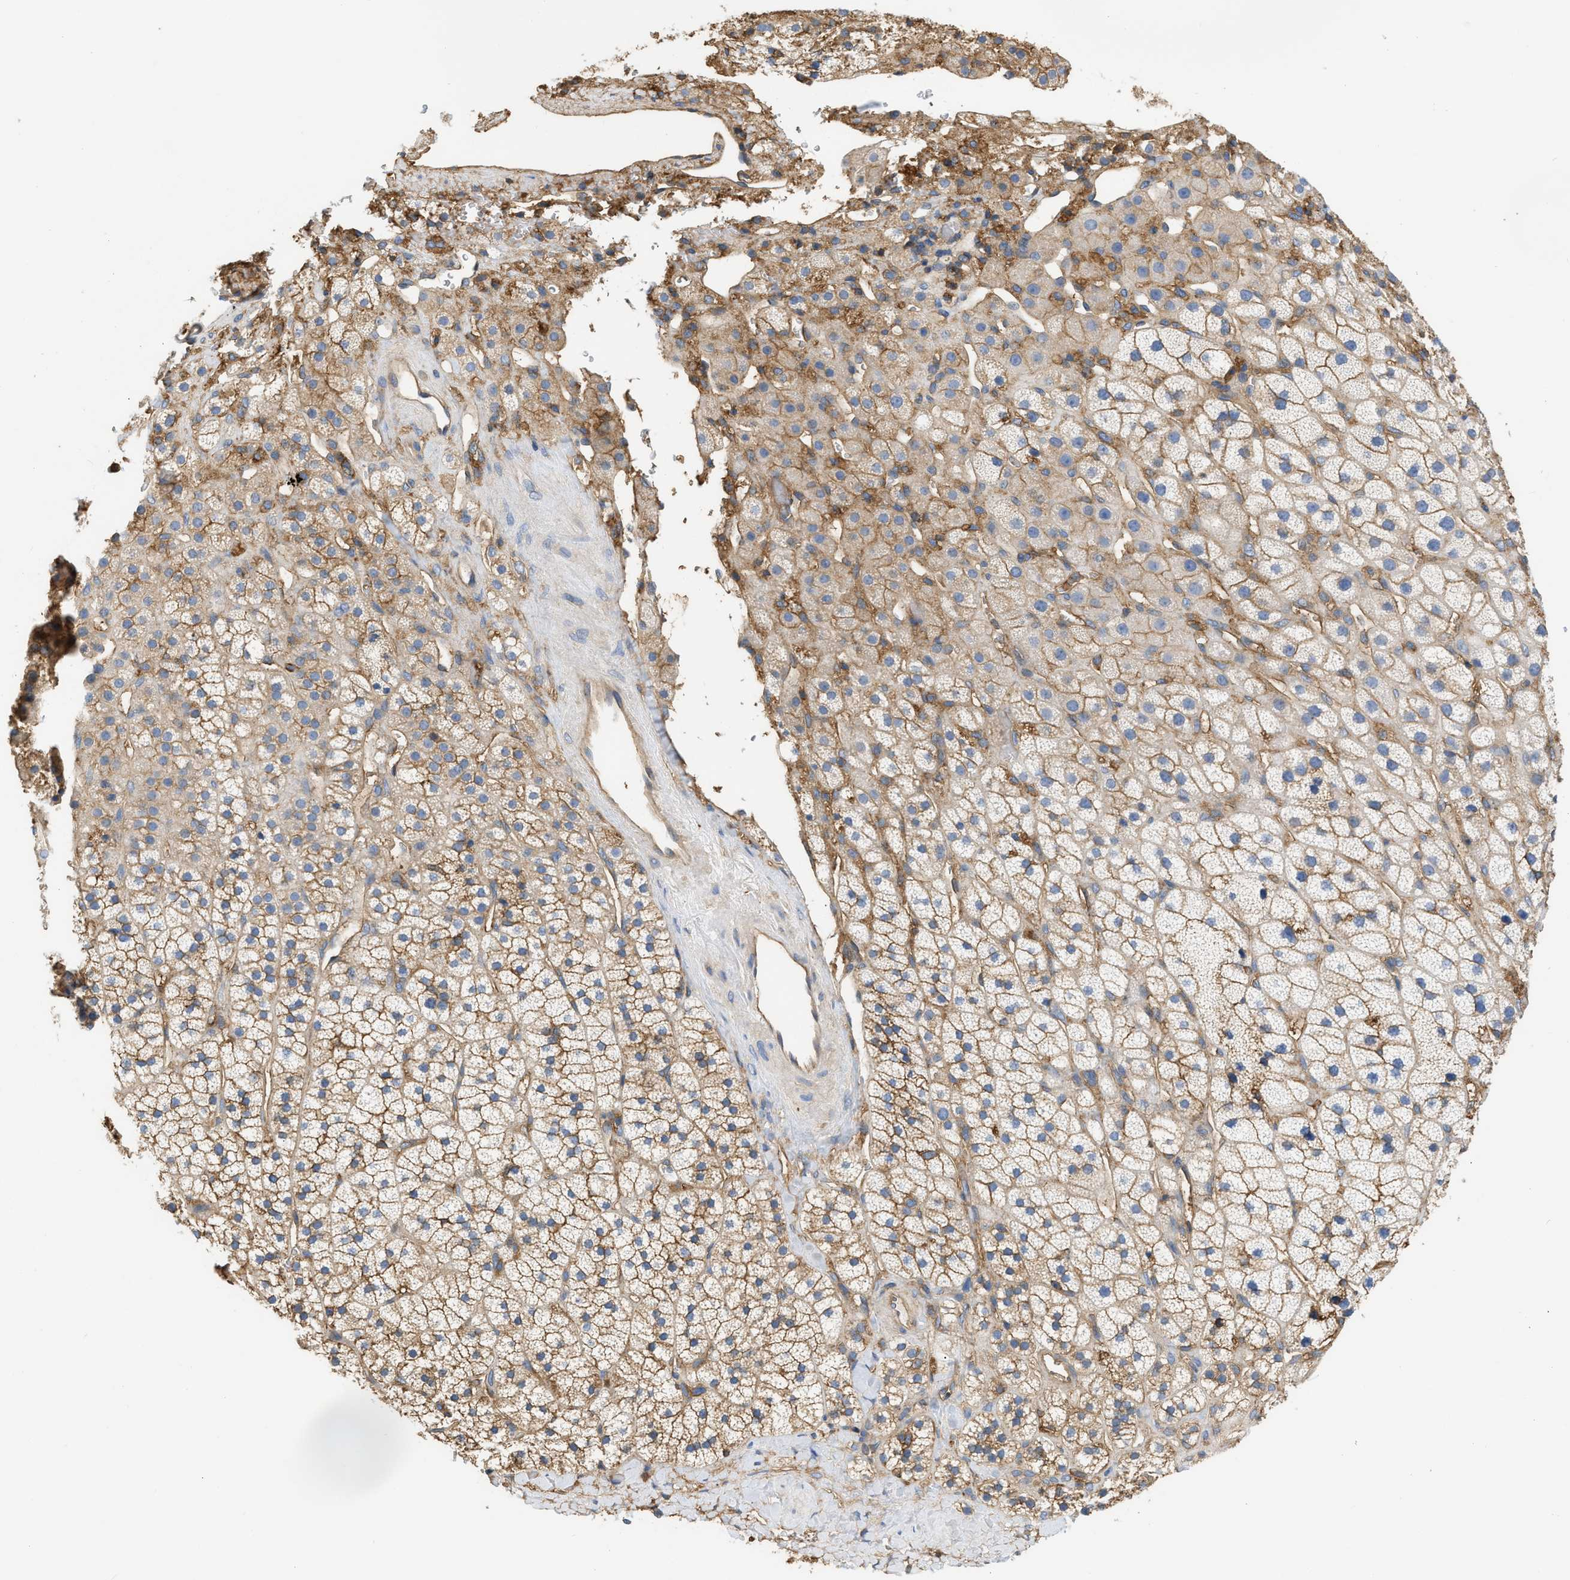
{"staining": {"intensity": "moderate", "quantity": ">75%", "location": "cytoplasmic/membranous"}, "tissue": "adrenal gland", "cell_type": "Glandular cells", "image_type": "normal", "snomed": [{"axis": "morphology", "description": "Normal tissue, NOS"}, {"axis": "topography", "description": "Adrenal gland"}], "caption": "Adrenal gland stained with IHC displays moderate cytoplasmic/membranous staining in approximately >75% of glandular cells.", "gene": "GNB4", "patient": {"sex": "male", "age": 56}}